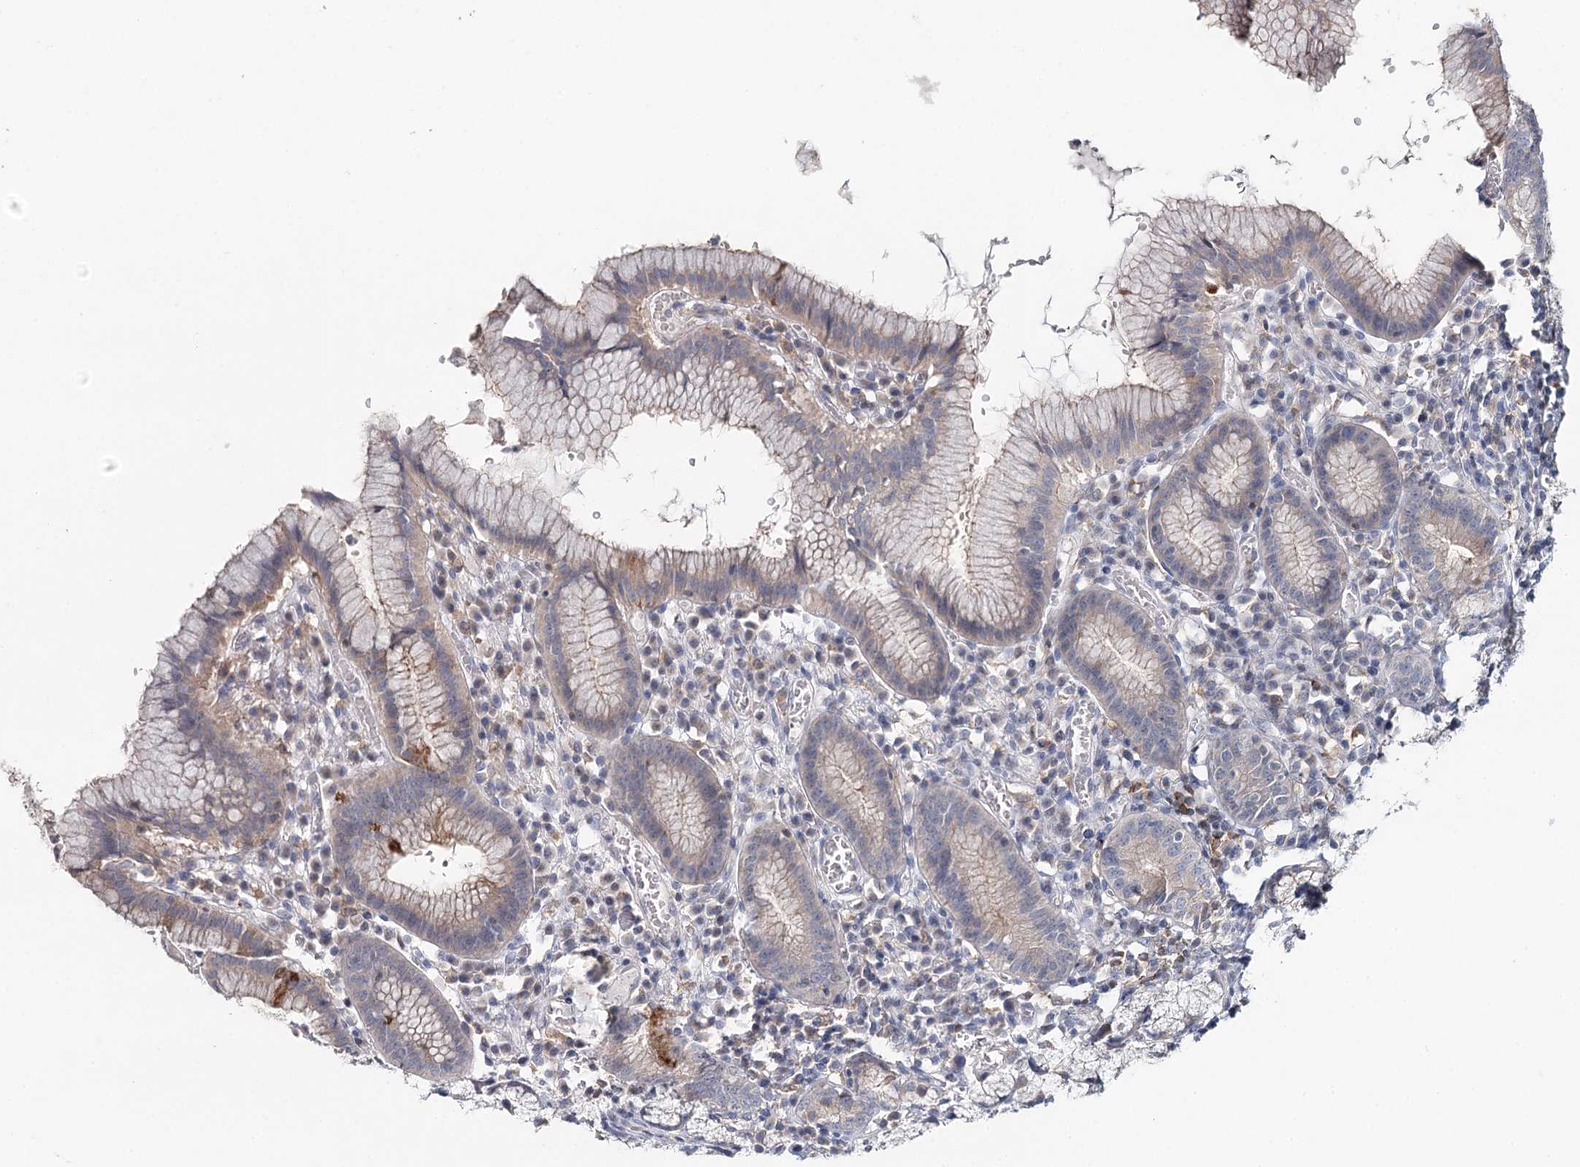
{"staining": {"intensity": "weak", "quantity": "25%-75%", "location": "cytoplasmic/membranous"}, "tissue": "stomach", "cell_type": "Glandular cells", "image_type": "normal", "snomed": [{"axis": "morphology", "description": "Normal tissue, NOS"}, {"axis": "topography", "description": "Stomach"}], "caption": "Brown immunohistochemical staining in normal stomach exhibits weak cytoplasmic/membranous staining in approximately 25%-75% of glandular cells.", "gene": "DAPK1", "patient": {"sex": "male", "age": 55}}